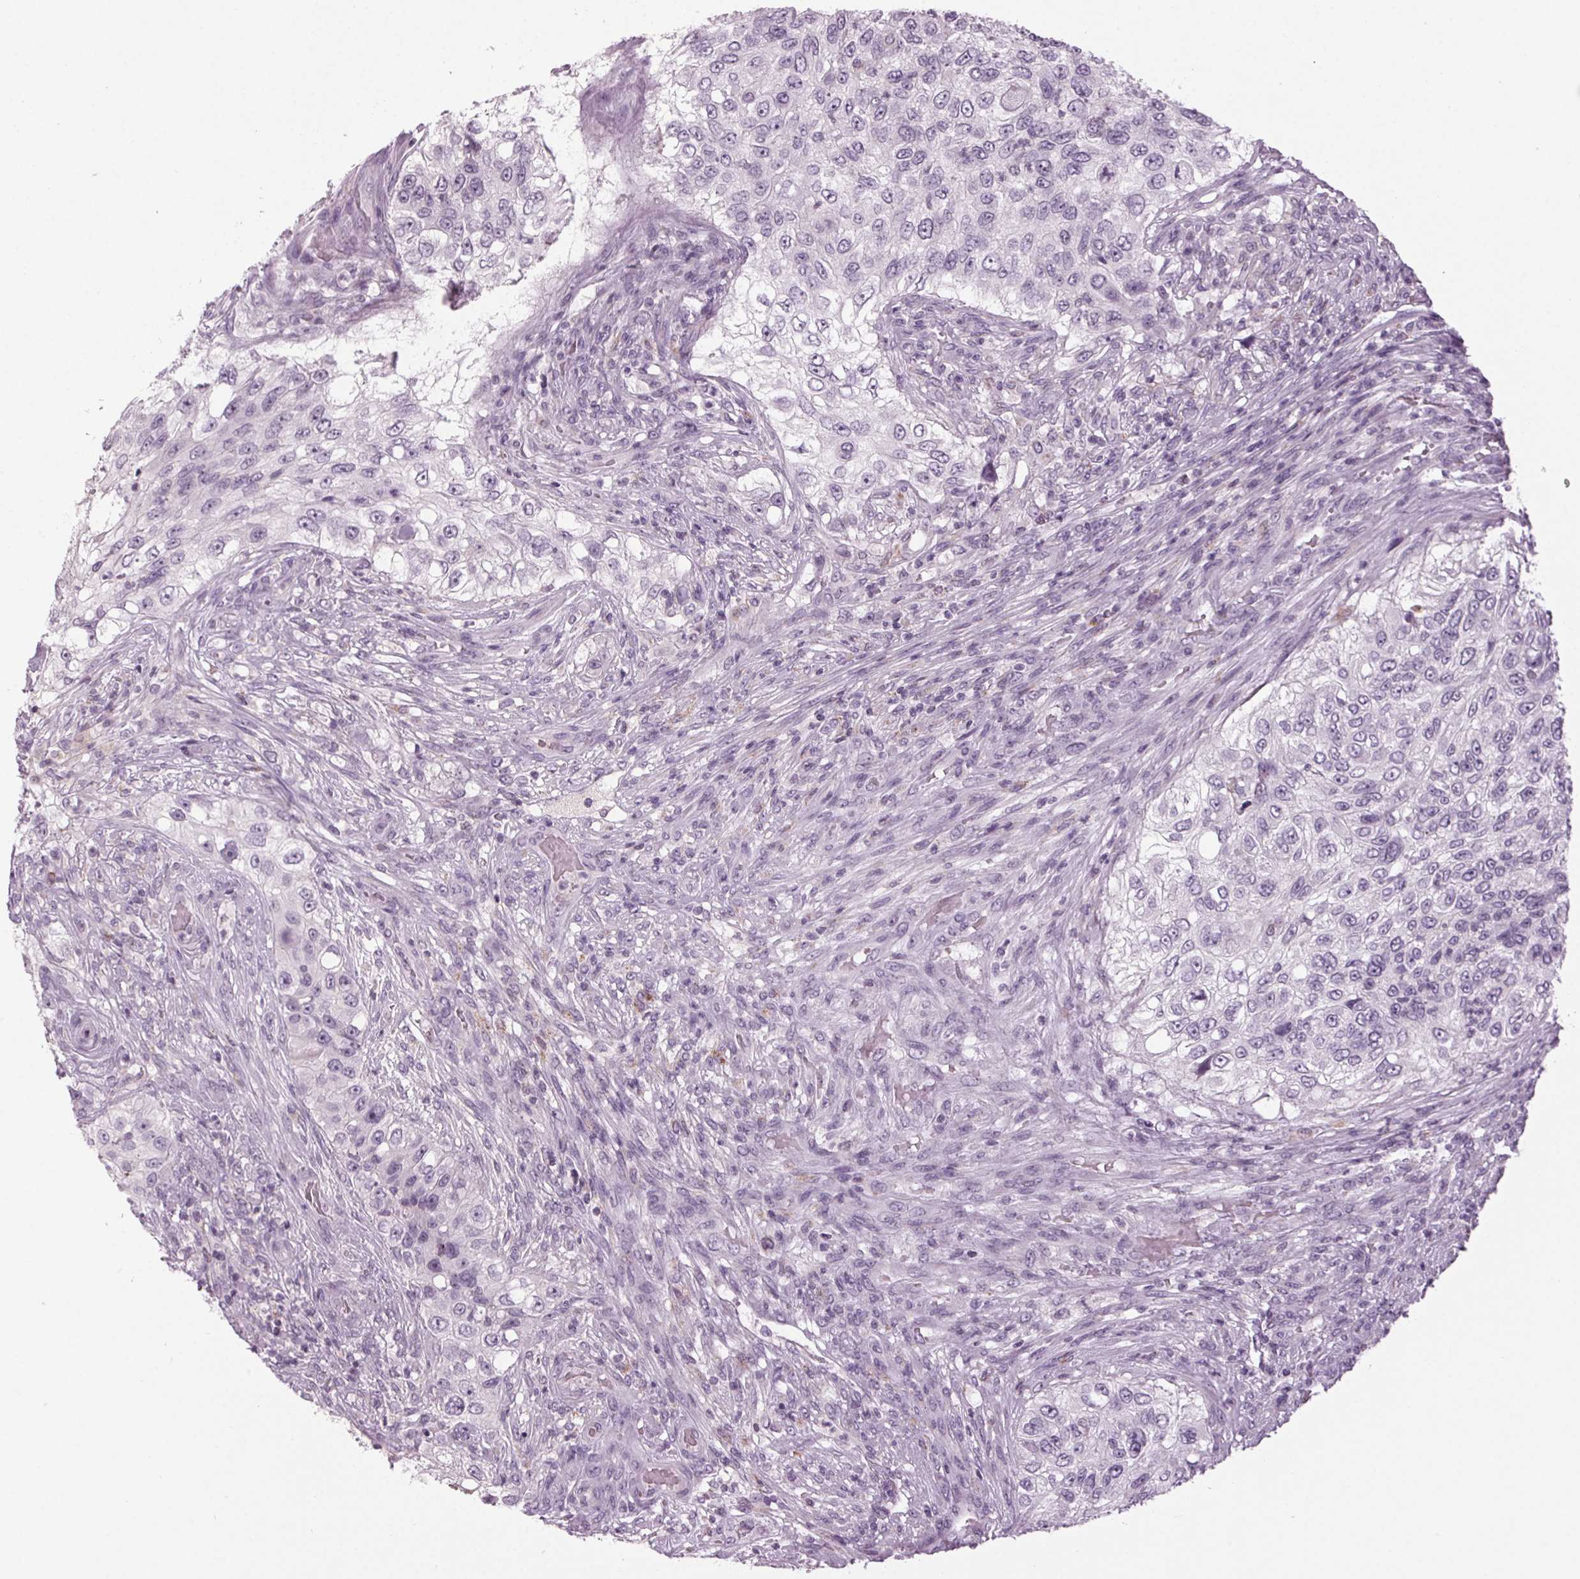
{"staining": {"intensity": "negative", "quantity": "none", "location": "none"}, "tissue": "urothelial cancer", "cell_type": "Tumor cells", "image_type": "cancer", "snomed": [{"axis": "morphology", "description": "Urothelial carcinoma, High grade"}, {"axis": "topography", "description": "Urinary bladder"}], "caption": "This is an IHC micrograph of urothelial carcinoma (high-grade). There is no staining in tumor cells.", "gene": "DNAH12", "patient": {"sex": "female", "age": 60}}